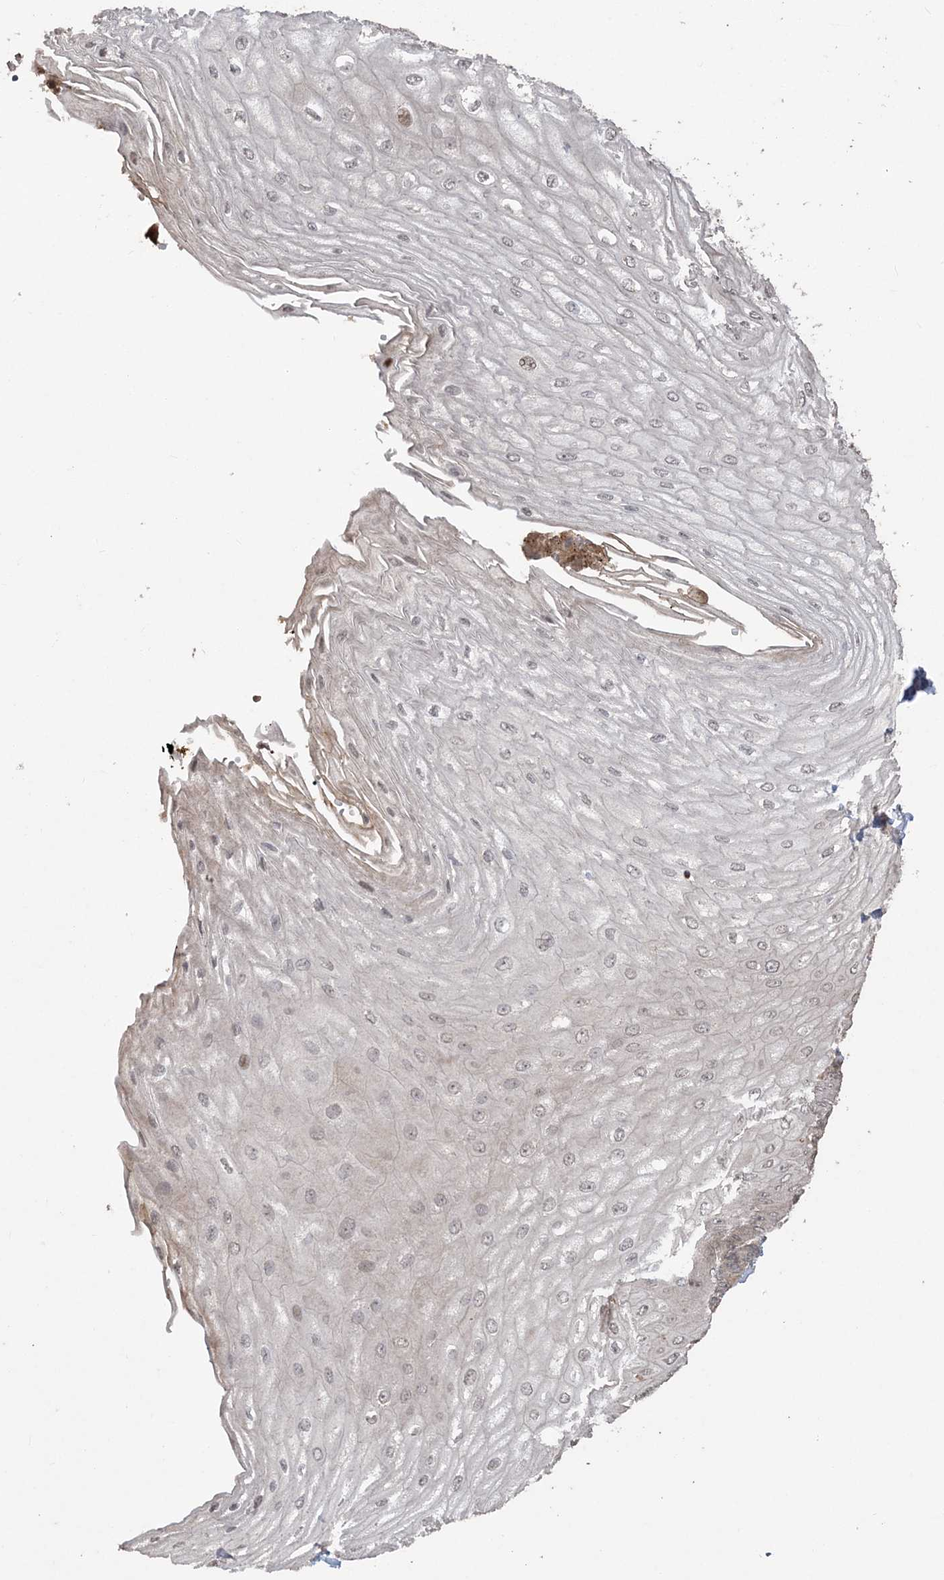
{"staining": {"intensity": "moderate", "quantity": "25%-75%", "location": "cytoplasmic/membranous"}, "tissue": "esophagus", "cell_type": "Squamous epithelial cells", "image_type": "normal", "snomed": [{"axis": "morphology", "description": "Normal tissue, NOS"}, {"axis": "topography", "description": "Esophagus"}], "caption": "Brown immunohistochemical staining in normal human esophagus displays moderate cytoplasmic/membranous expression in approximately 25%-75% of squamous epithelial cells.", "gene": "HERPUD1", "patient": {"sex": "male", "age": 60}}